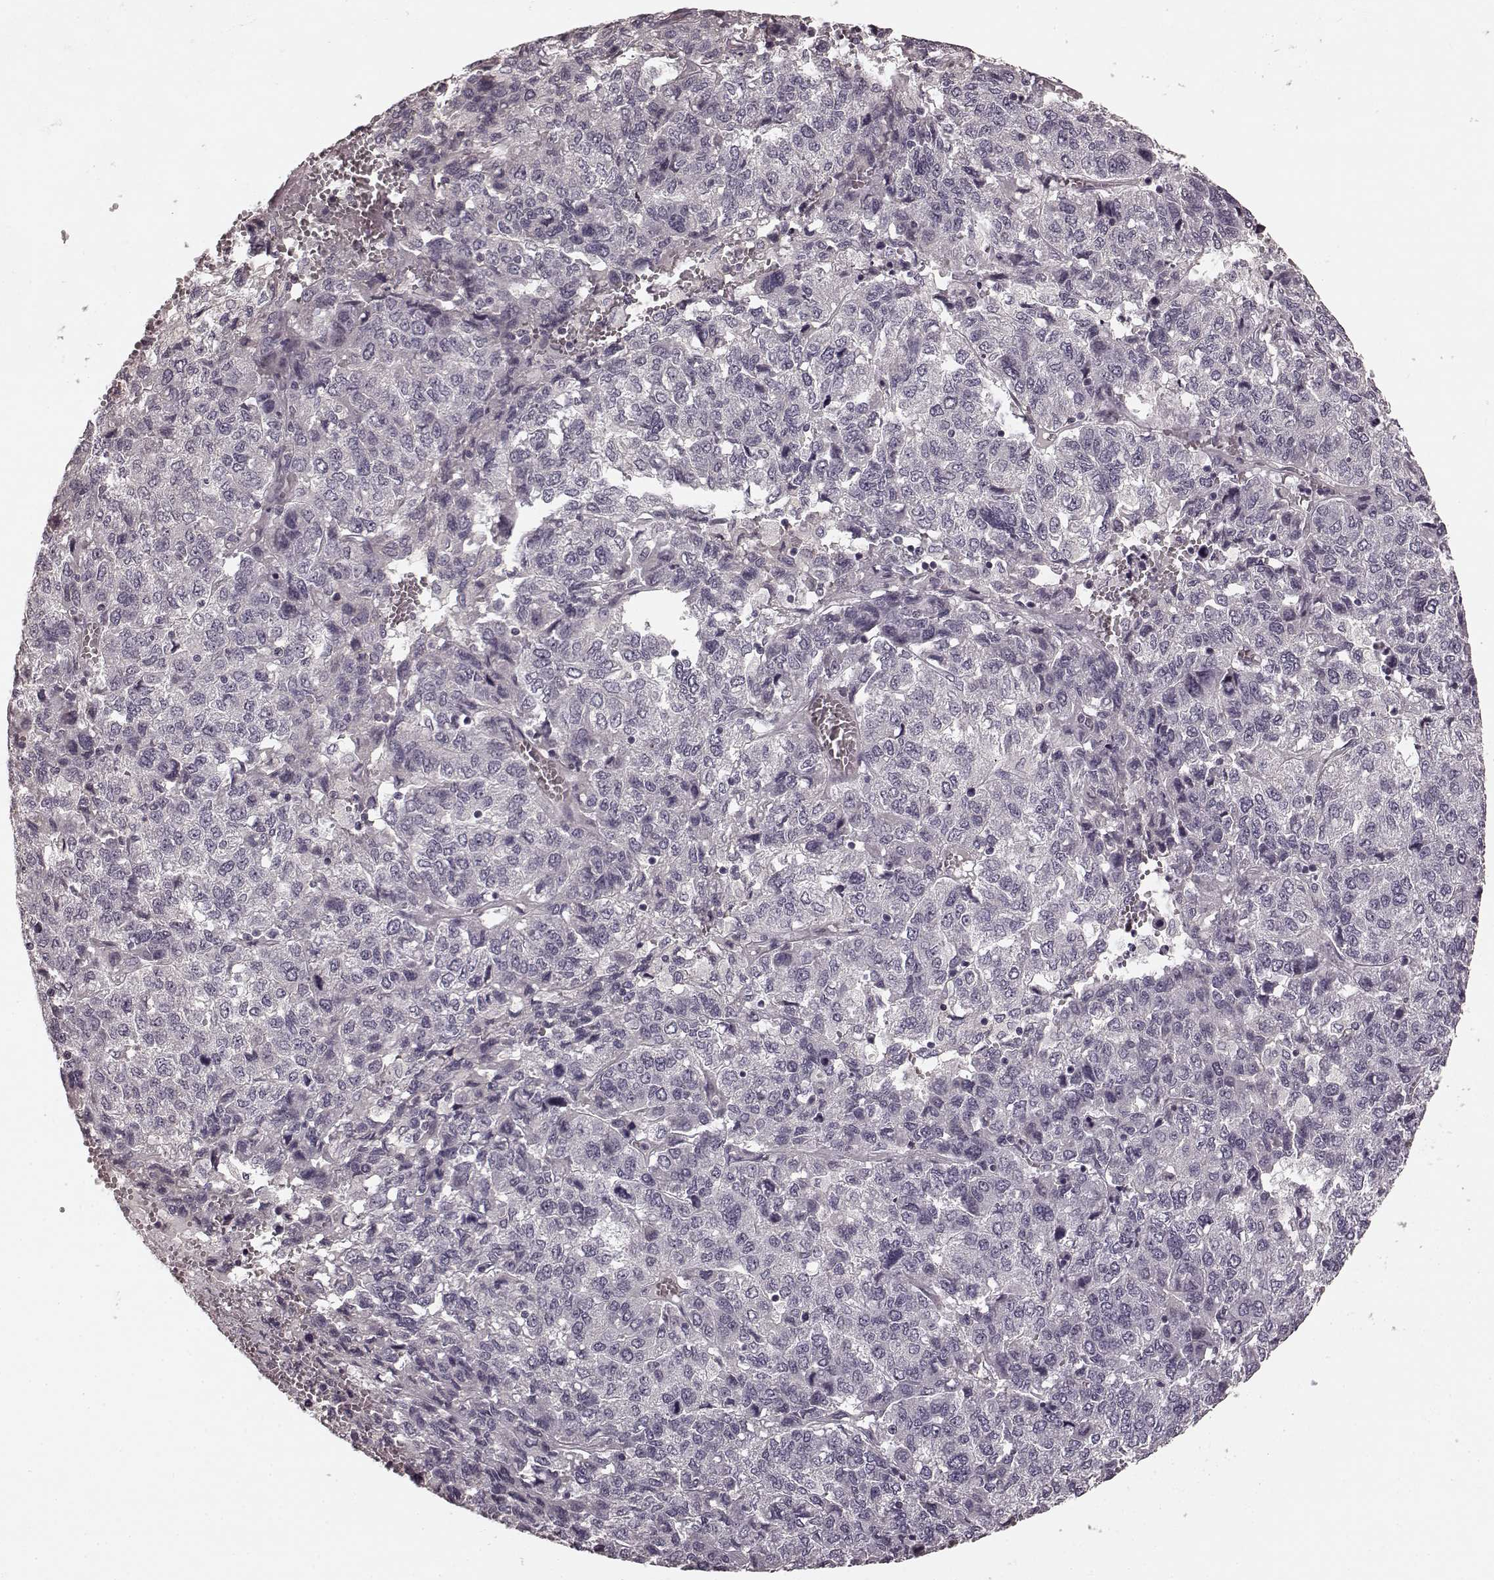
{"staining": {"intensity": "negative", "quantity": "none", "location": "none"}, "tissue": "liver cancer", "cell_type": "Tumor cells", "image_type": "cancer", "snomed": [{"axis": "morphology", "description": "Carcinoma, Hepatocellular, NOS"}, {"axis": "topography", "description": "Liver"}], "caption": "IHC photomicrograph of human liver cancer stained for a protein (brown), which displays no expression in tumor cells. (Stains: DAB immunohistochemistry (IHC) with hematoxylin counter stain, Microscopy: brightfield microscopy at high magnification).", "gene": "PRKCE", "patient": {"sex": "male", "age": 69}}